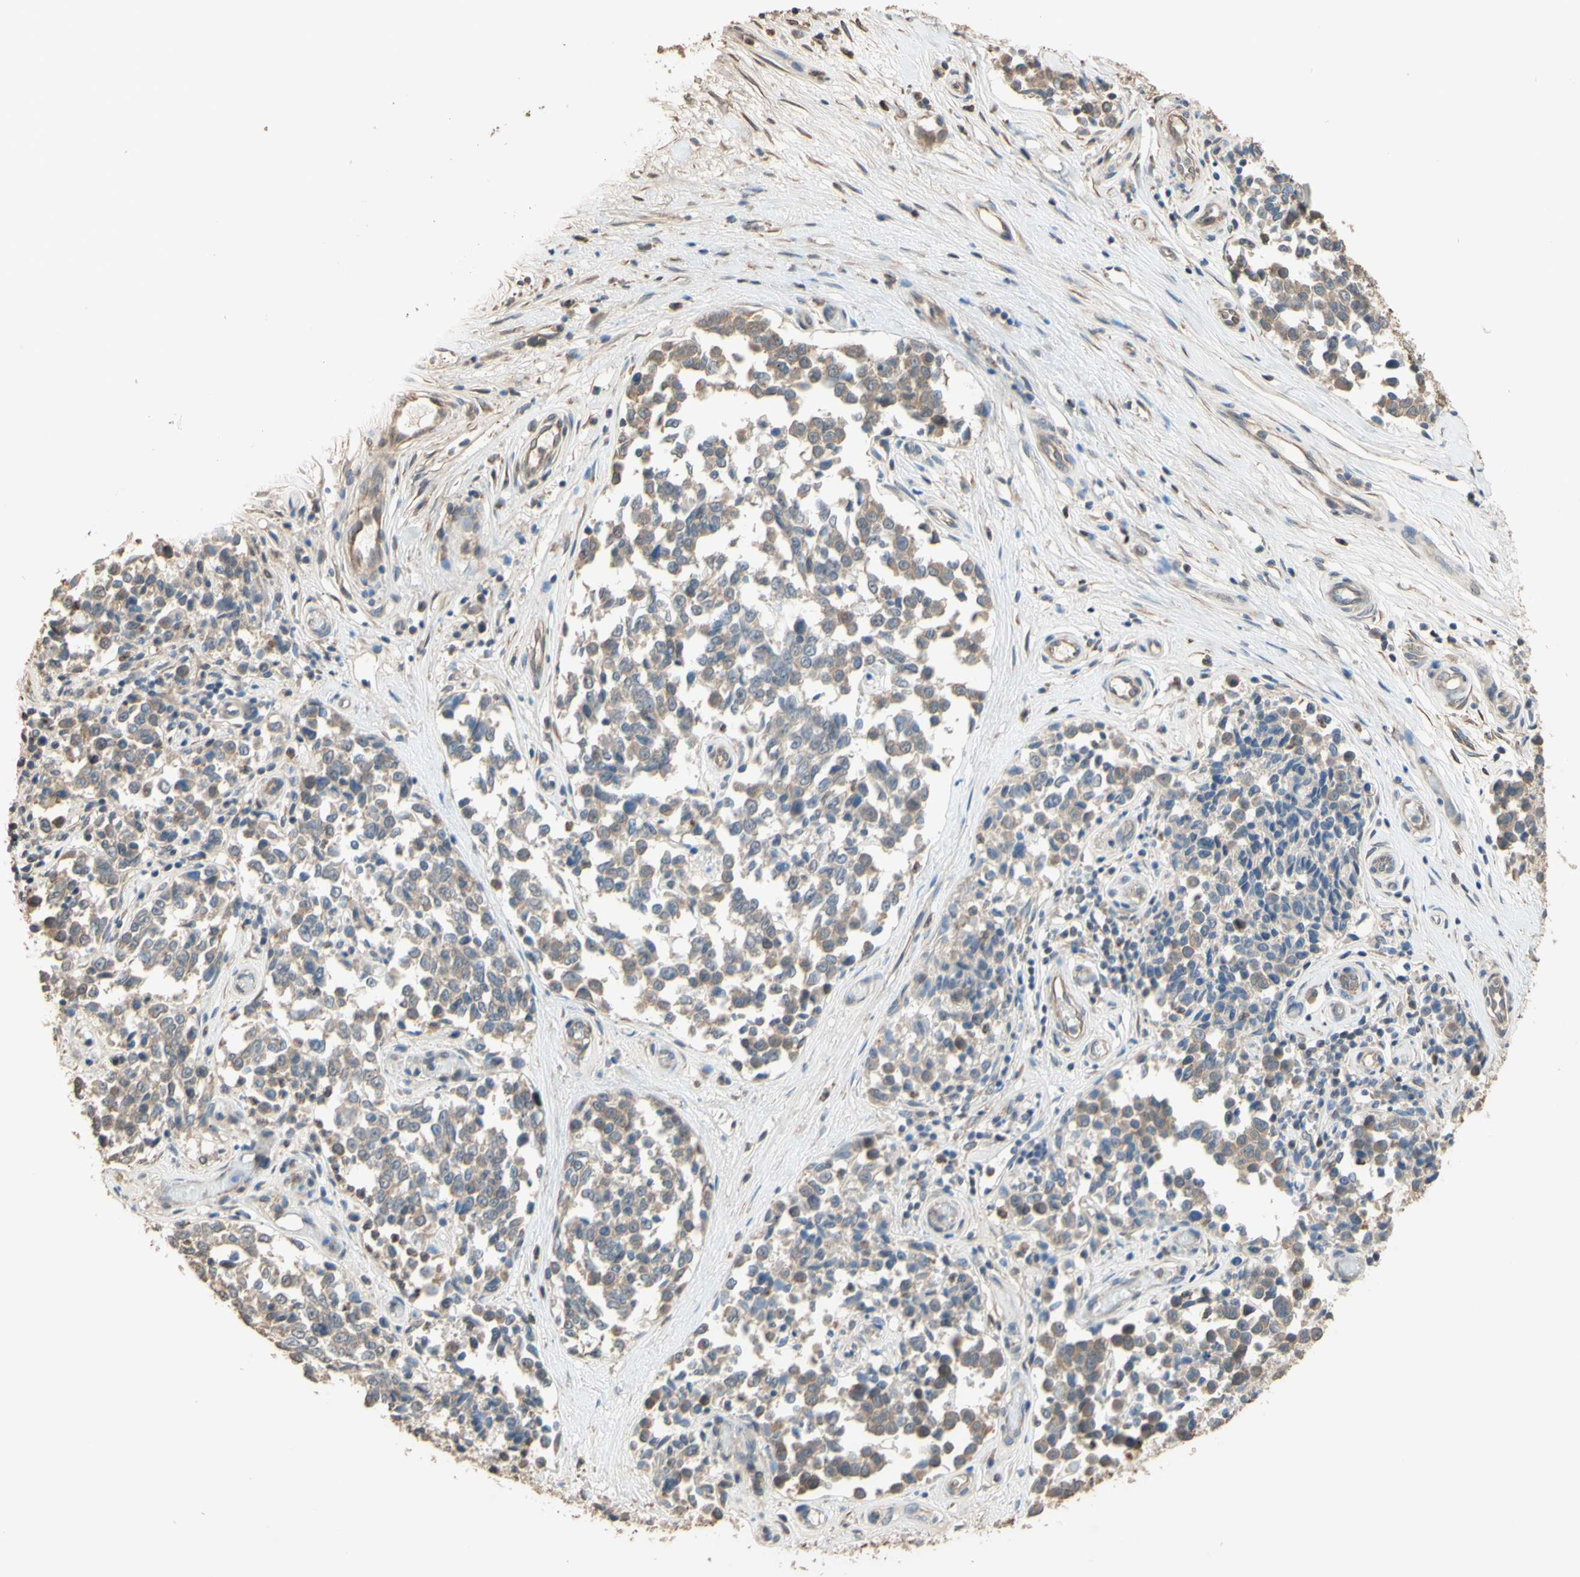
{"staining": {"intensity": "weak", "quantity": ">75%", "location": "cytoplasmic/membranous"}, "tissue": "melanoma", "cell_type": "Tumor cells", "image_type": "cancer", "snomed": [{"axis": "morphology", "description": "Malignant melanoma, NOS"}, {"axis": "topography", "description": "Skin"}], "caption": "Approximately >75% of tumor cells in human malignant melanoma display weak cytoplasmic/membranous protein positivity as visualized by brown immunohistochemical staining.", "gene": "SMIM19", "patient": {"sex": "female", "age": 64}}